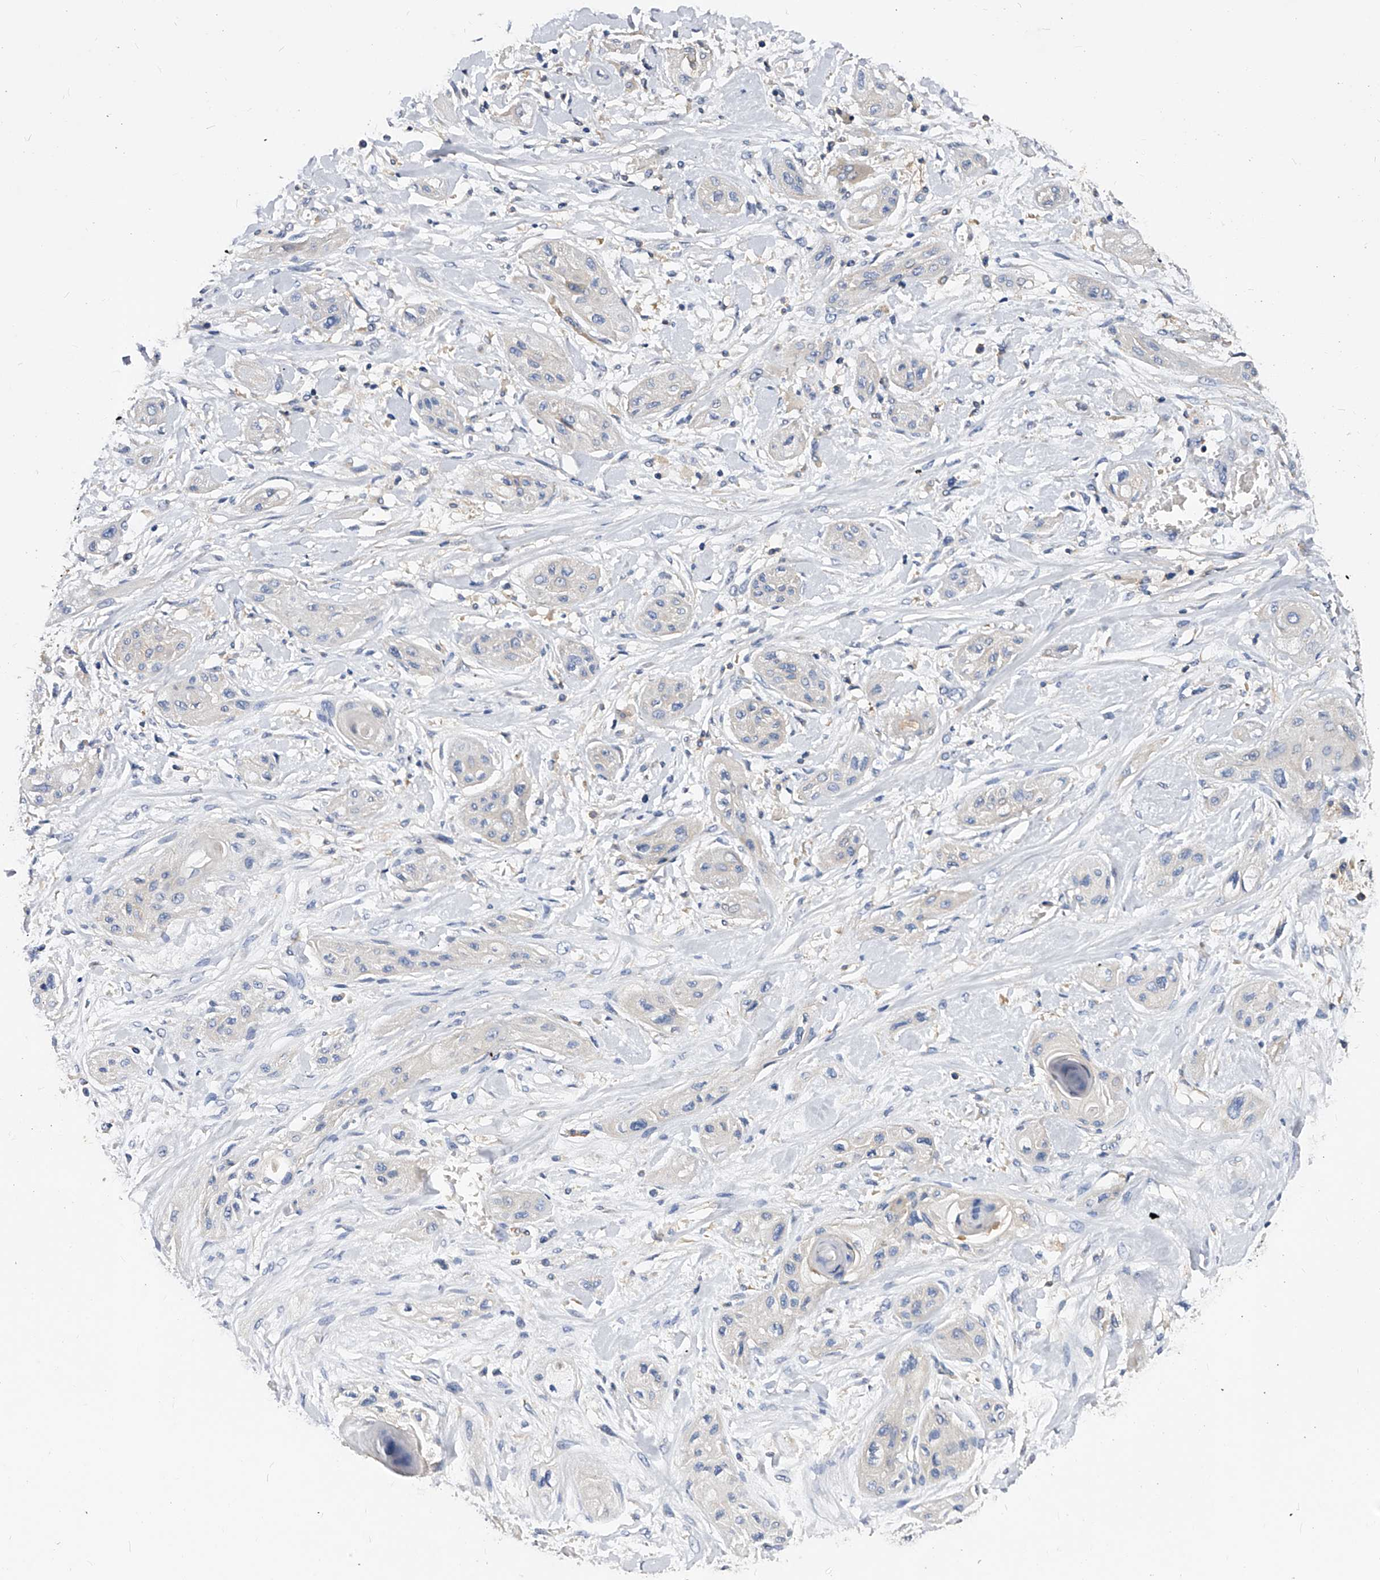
{"staining": {"intensity": "negative", "quantity": "none", "location": "none"}, "tissue": "lung cancer", "cell_type": "Tumor cells", "image_type": "cancer", "snomed": [{"axis": "morphology", "description": "Squamous cell carcinoma, NOS"}, {"axis": "topography", "description": "Lung"}], "caption": "Immunohistochemical staining of human lung cancer shows no significant expression in tumor cells.", "gene": "APEH", "patient": {"sex": "female", "age": 47}}